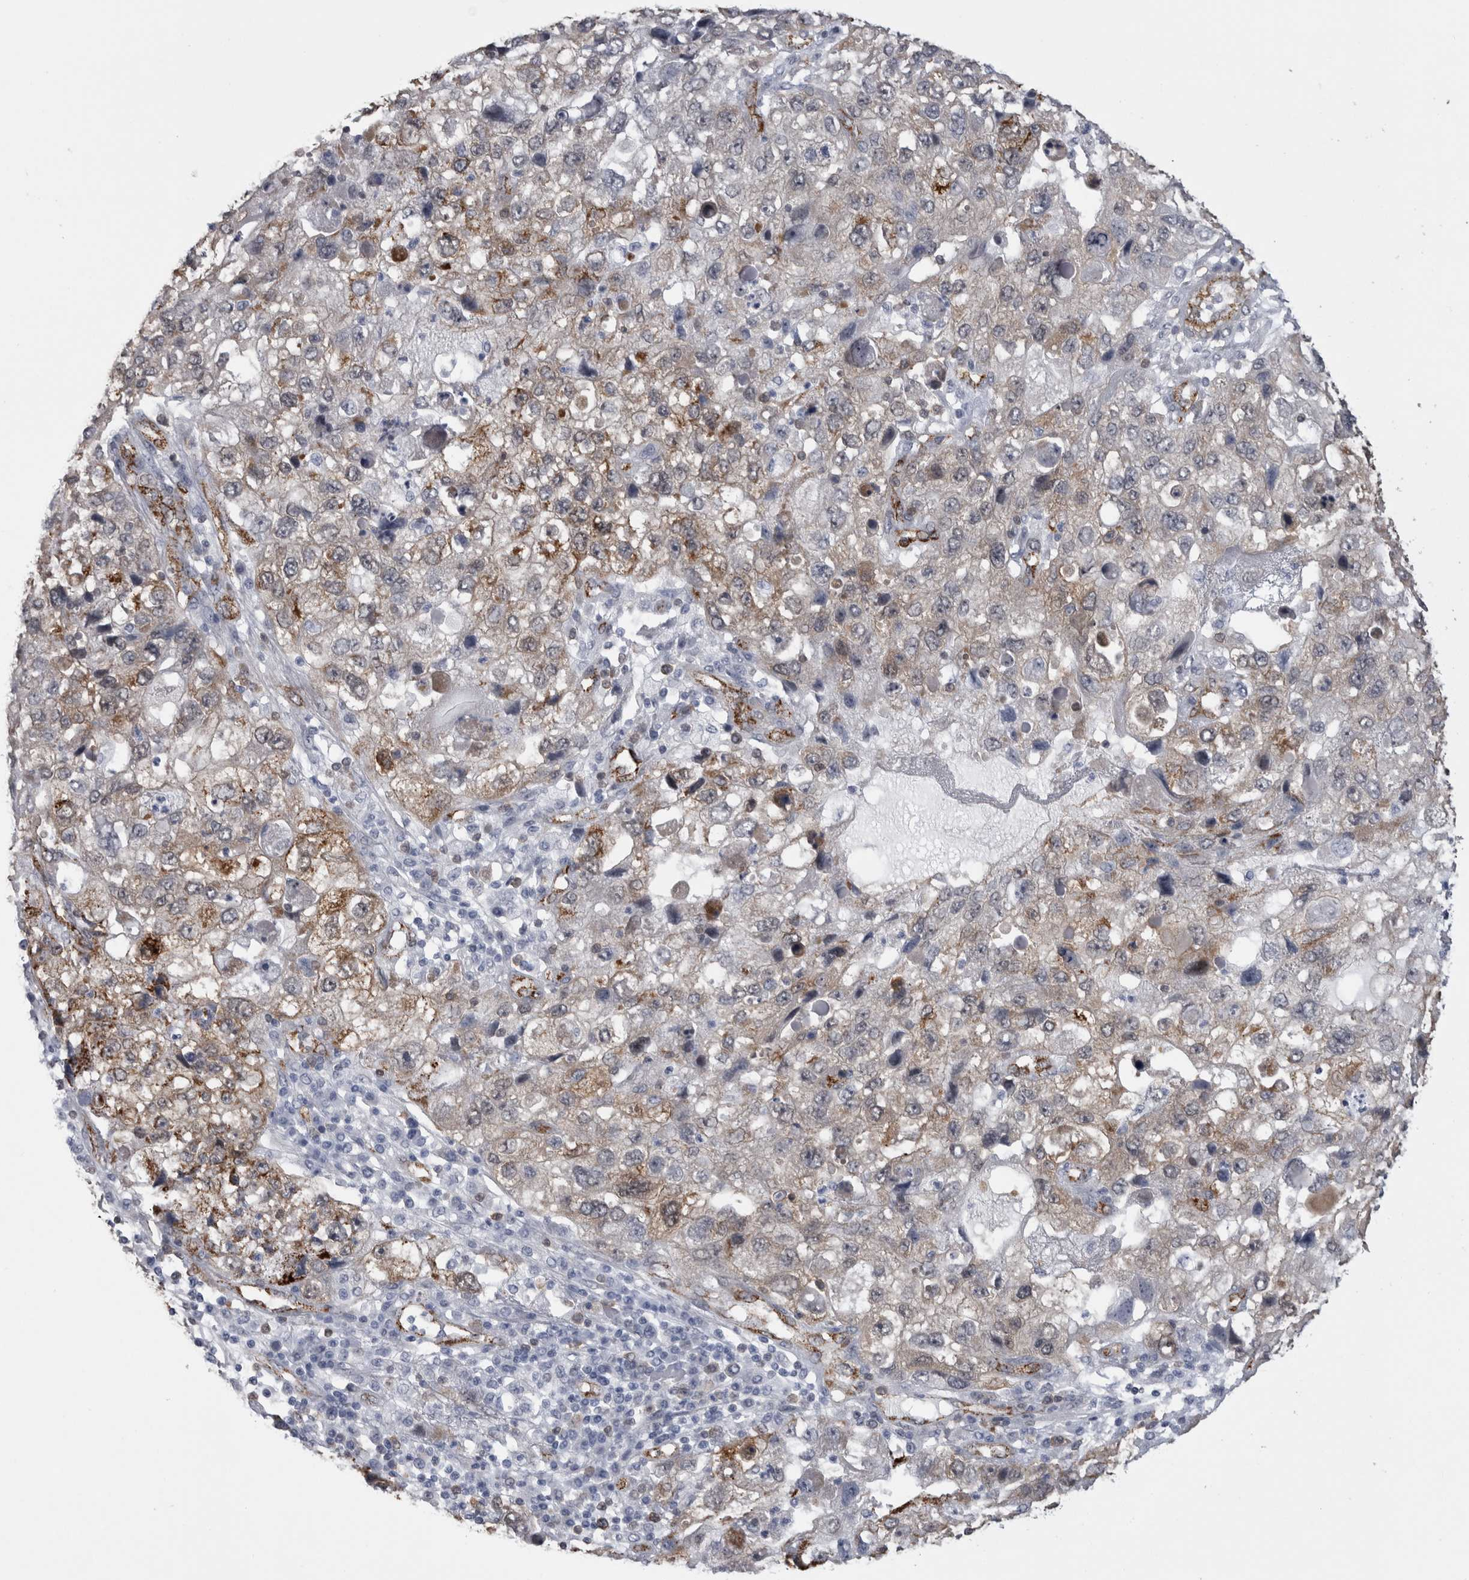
{"staining": {"intensity": "moderate", "quantity": "<25%", "location": "cytoplasmic/membranous"}, "tissue": "endometrial cancer", "cell_type": "Tumor cells", "image_type": "cancer", "snomed": [{"axis": "morphology", "description": "Adenocarcinoma, NOS"}, {"axis": "topography", "description": "Endometrium"}], "caption": "Protein staining demonstrates moderate cytoplasmic/membranous staining in about <25% of tumor cells in adenocarcinoma (endometrial).", "gene": "ACOT7", "patient": {"sex": "female", "age": 49}}